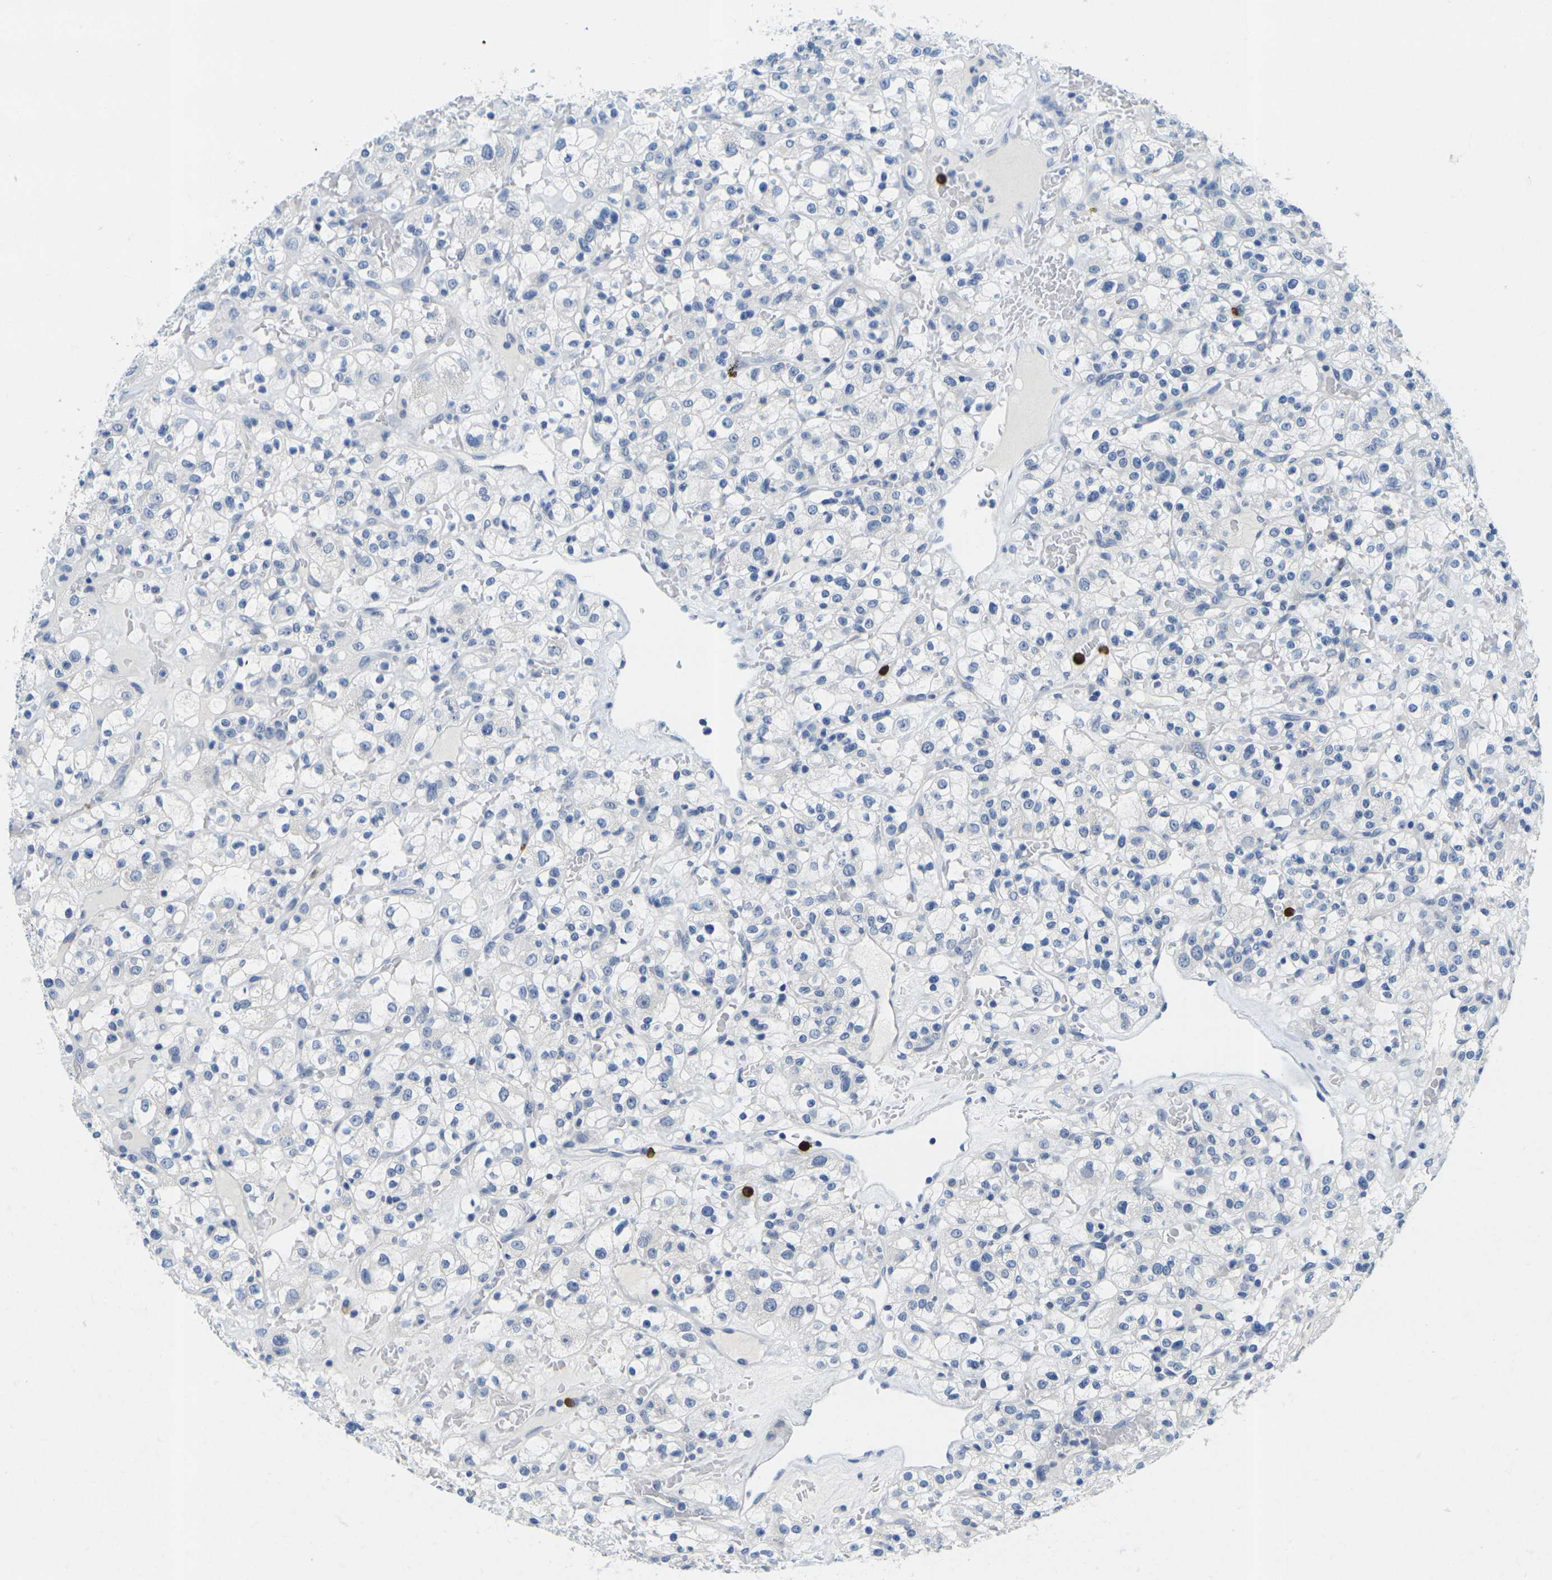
{"staining": {"intensity": "negative", "quantity": "none", "location": "none"}, "tissue": "renal cancer", "cell_type": "Tumor cells", "image_type": "cancer", "snomed": [{"axis": "morphology", "description": "Normal tissue, NOS"}, {"axis": "morphology", "description": "Adenocarcinoma, NOS"}, {"axis": "topography", "description": "Kidney"}], "caption": "This is an IHC histopathology image of adenocarcinoma (renal). There is no staining in tumor cells.", "gene": "GPR15", "patient": {"sex": "female", "age": 72}}